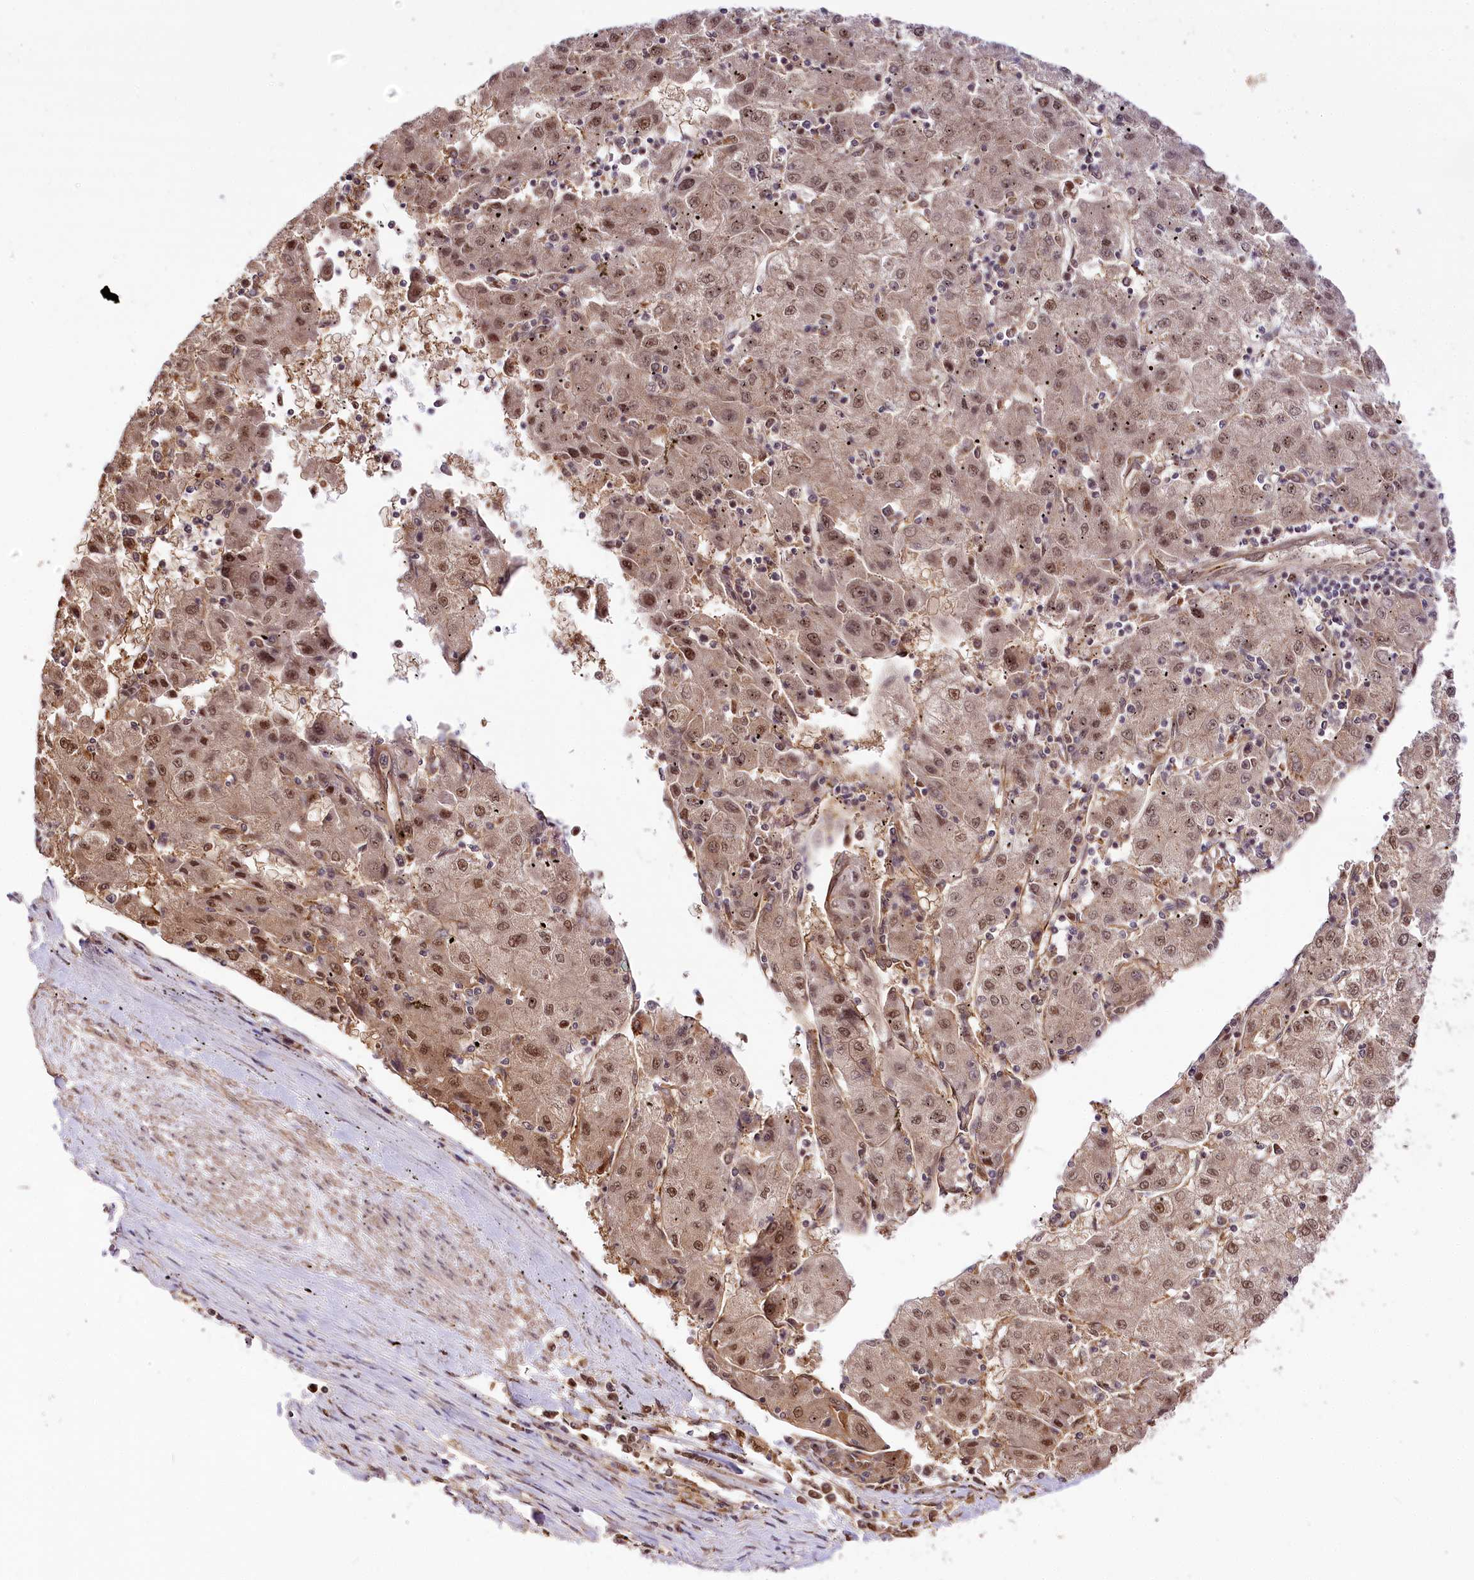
{"staining": {"intensity": "moderate", "quantity": ">75%", "location": "nuclear"}, "tissue": "liver cancer", "cell_type": "Tumor cells", "image_type": "cancer", "snomed": [{"axis": "morphology", "description": "Carcinoma, Hepatocellular, NOS"}, {"axis": "topography", "description": "Liver"}], "caption": "The photomicrograph displays immunohistochemical staining of hepatocellular carcinoma (liver). There is moderate nuclear expression is present in approximately >75% of tumor cells.", "gene": "GNL3L", "patient": {"sex": "male", "age": 72}}